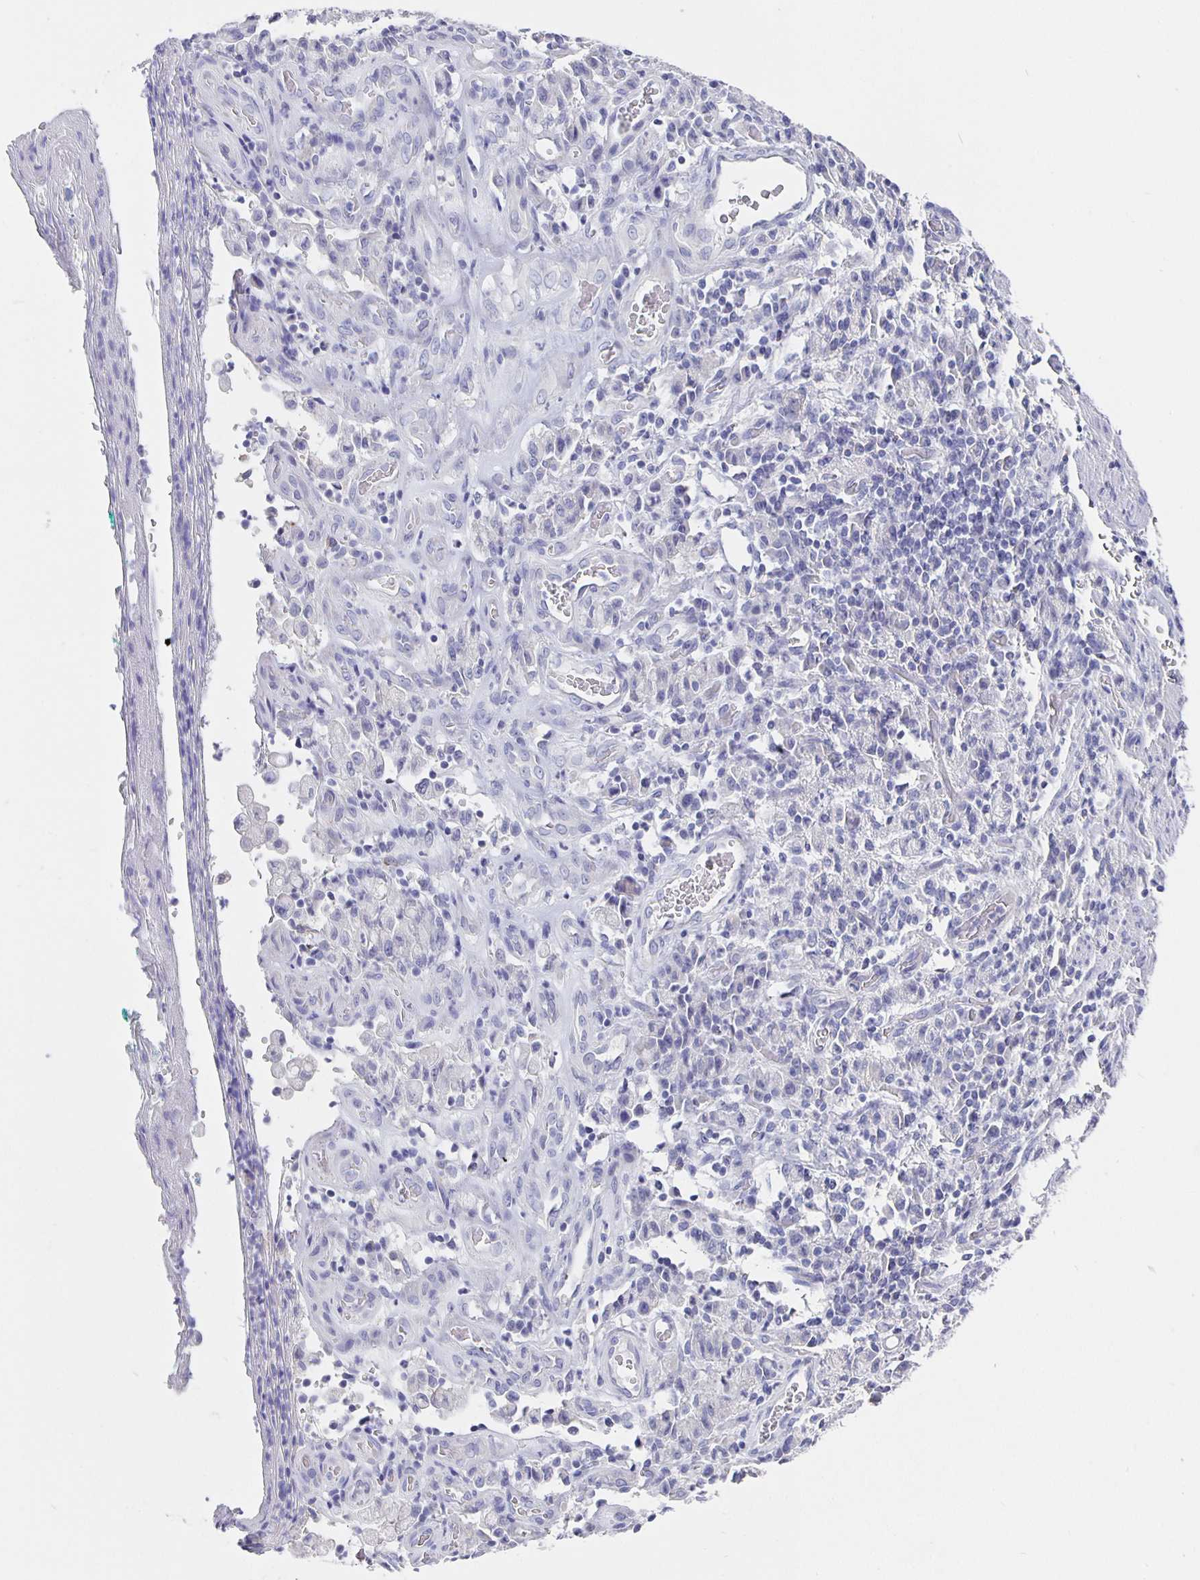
{"staining": {"intensity": "negative", "quantity": "none", "location": "none"}, "tissue": "stomach cancer", "cell_type": "Tumor cells", "image_type": "cancer", "snomed": [{"axis": "morphology", "description": "Adenocarcinoma, NOS"}, {"axis": "topography", "description": "Stomach"}], "caption": "This is a photomicrograph of IHC staining of stomach adenocarcinoma, which shows no expression in tumor cells.", "gene": "CFAP74", "patient": {"sex": "male", "age": 77}}